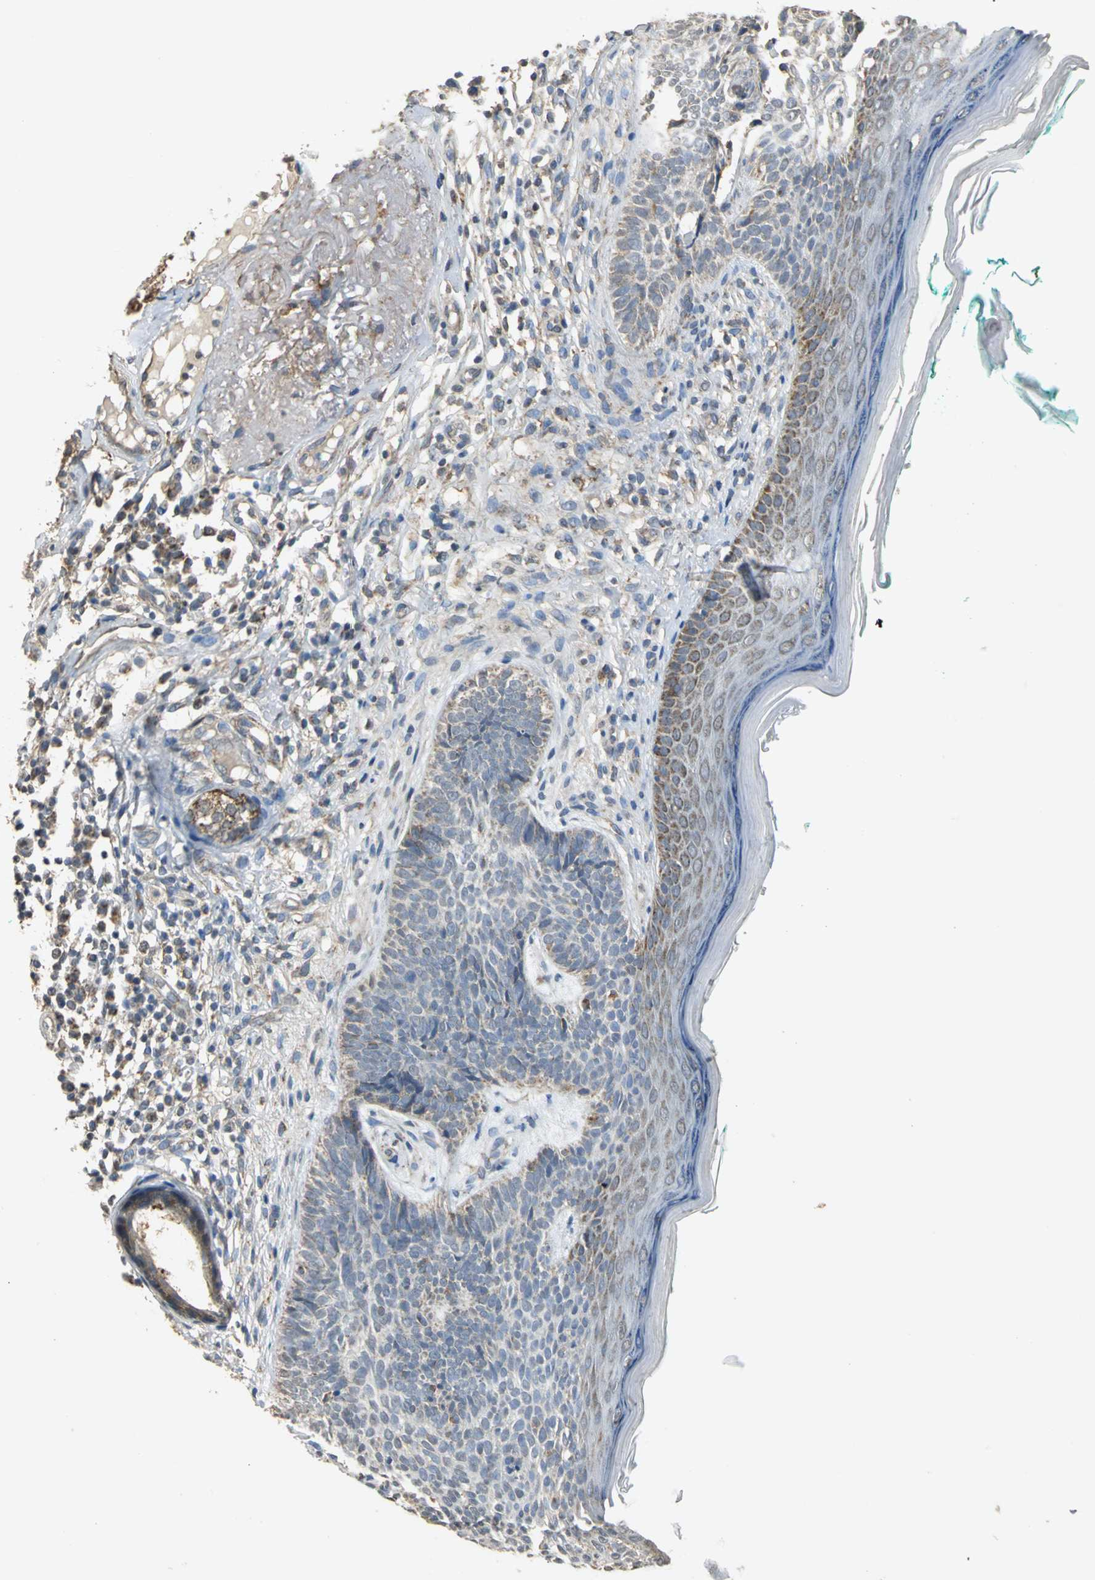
{"staining": {"intensity": "weak", "quantity": "25%-75%", "location": "cytoplasmic/membranous"}, "tissue": "skin cancer", "cell_type": "Tumor cells", "image_type": "cancer", "snomed": [{"axis": "morphology", "description": "Normal tissue, NOS"}, {"axis": "morphology", "description": "Basal cell carcinoma"}, {"axis": "topography", "description": "Skin"}], "caption": "Tumor cells show weak cytoplasmic/membranous expression in approximately 25%-75% of cells in skin basal cell carcinoma.", "gene": "NDUFB5", "patient": {"sex": "male", "age": 76}}